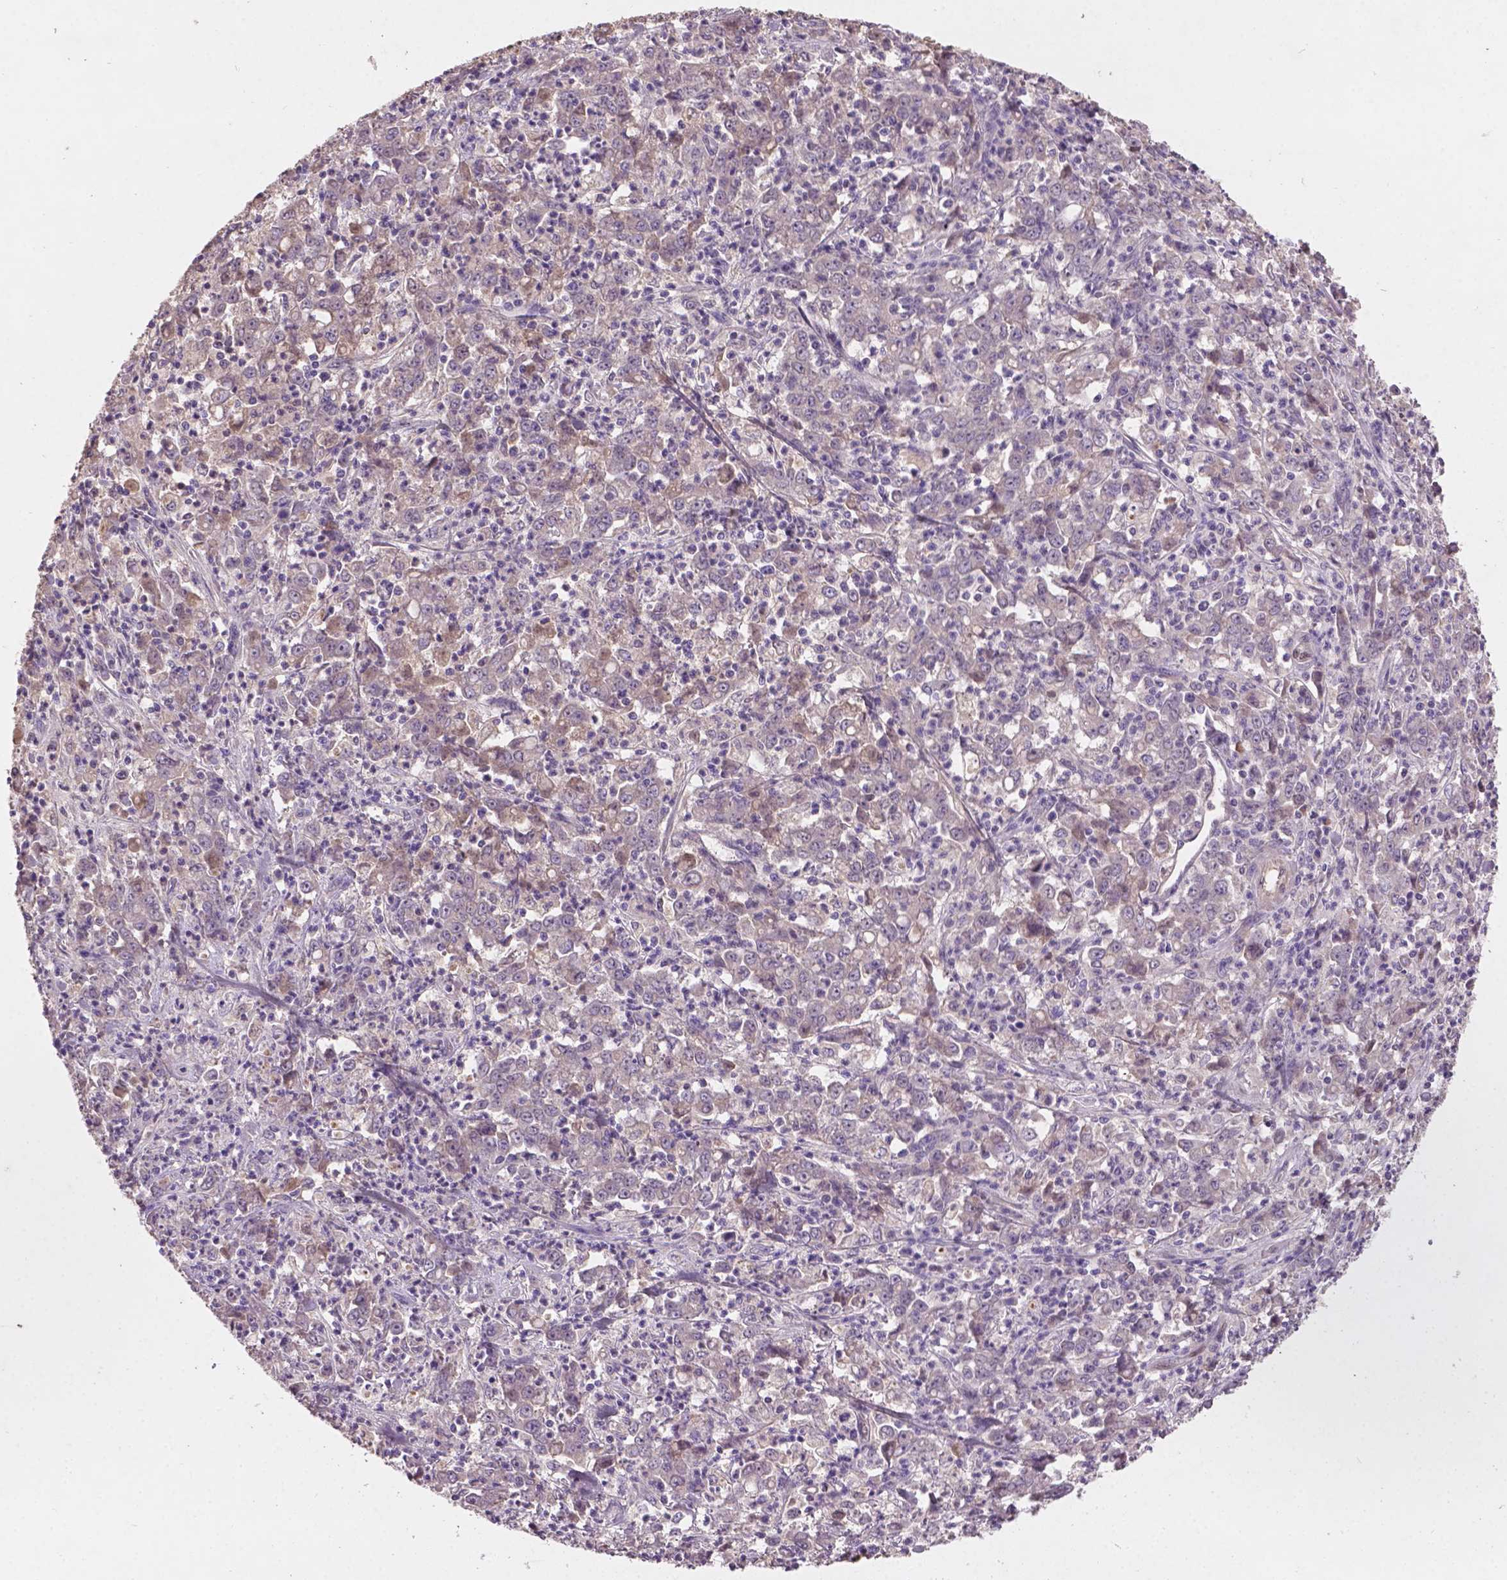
{"staining": {"intensity": "negative", "quantity": "none", "location": "none"}, "tissue": "stomach cancer", "cell_type": "Tumor cells", "image_type": "cancer", "snomed": [{"axis": "morphology", "description": "Adenocarcinoma, NOS"}, {"axis": "topography", "description": "Stomach, lower"}], "caption": "Protein analysis of stomach cancer (adenocarcinoma) displays no significant positivity in tumor cells. (DAB (3,3'-diaminobenzidine) immunohistochemistry visualized using brightfield microscopy, high magnification).", "gene": "SOX17", "patient": {"sex": "female", "age": 71}}